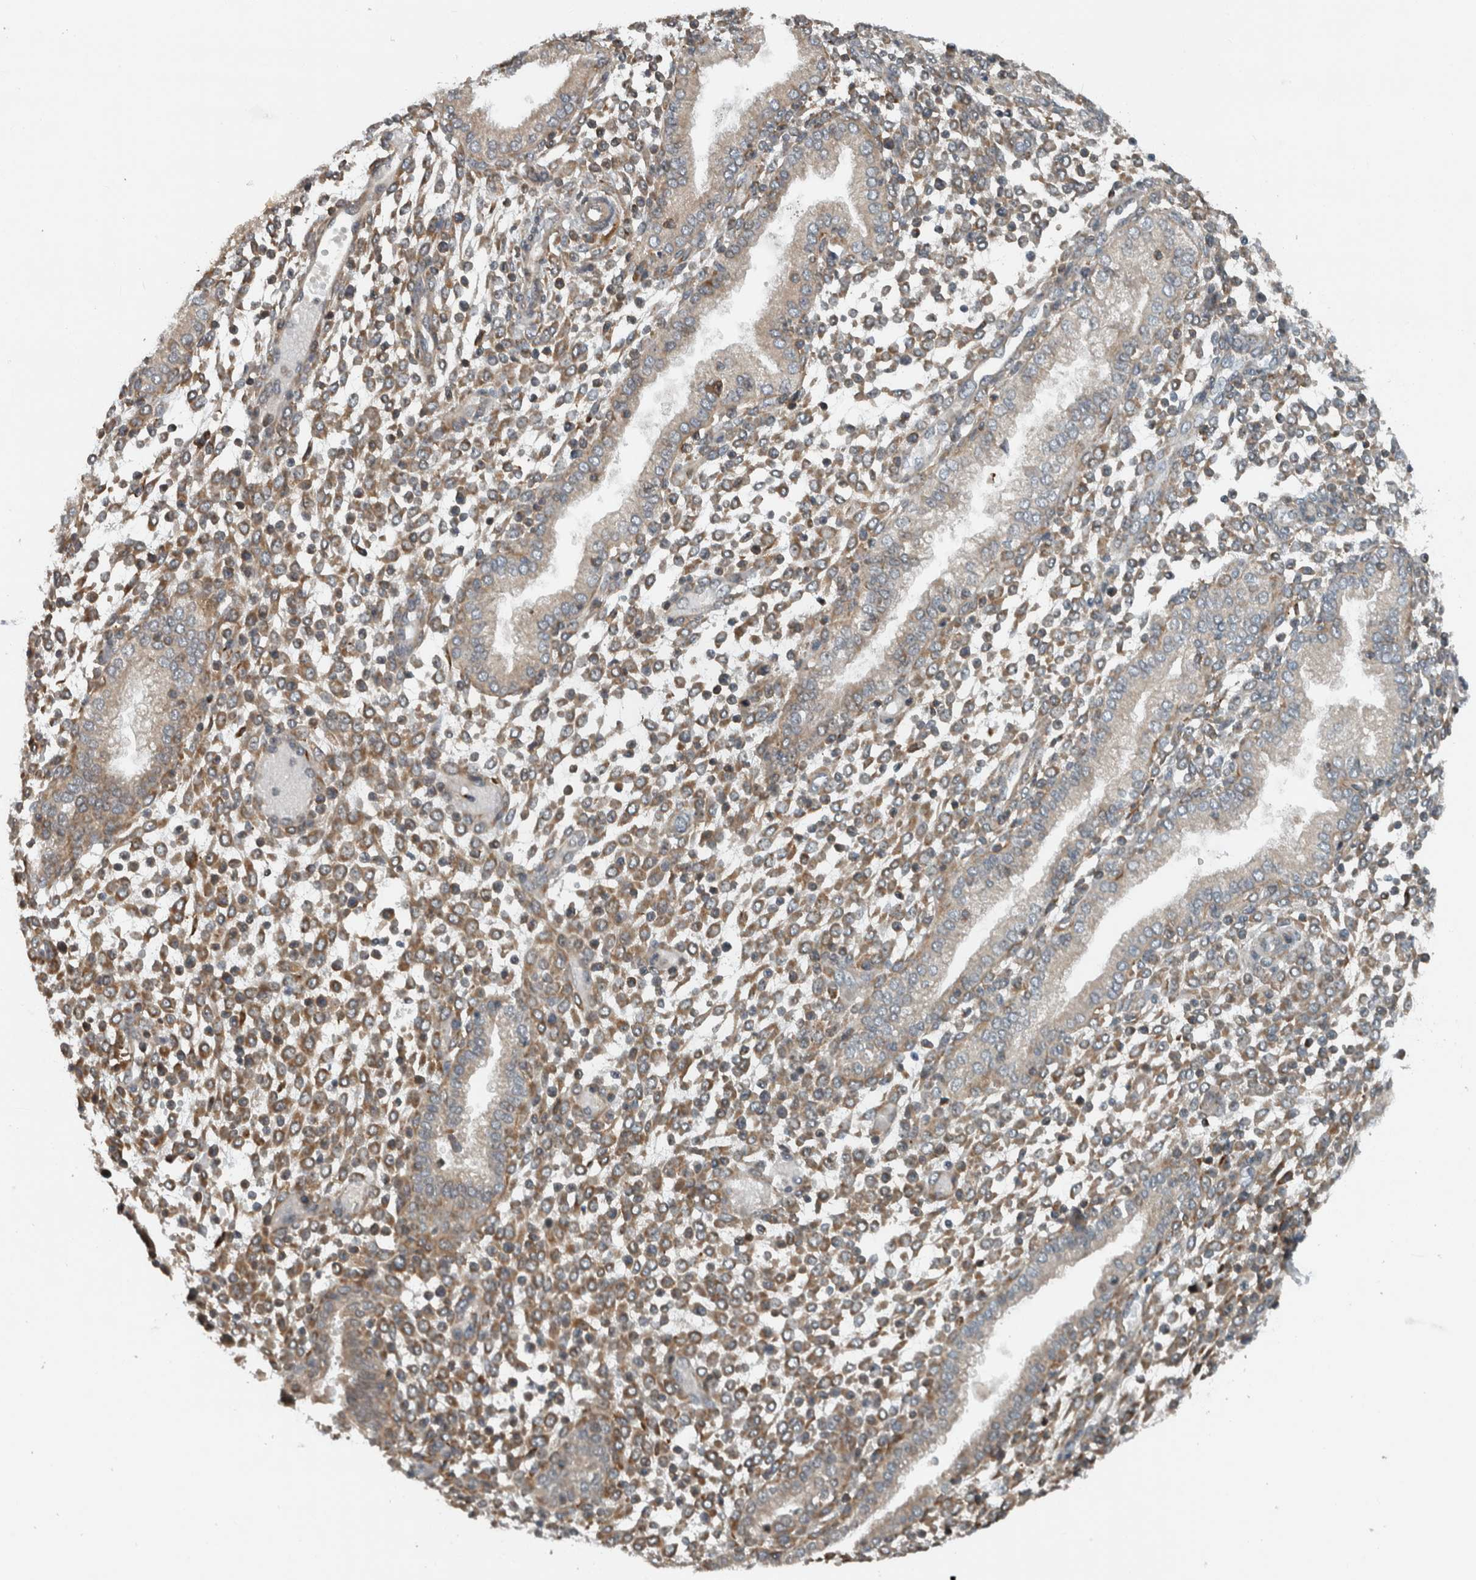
{"staining": {"intensity": "moderate", "quantity": ">75%", "location": "cytoplasmic/membranous"}, "tissue": "endometrium", "cell_type": "Cells in endometrial stroma", "image_type": "normal", "snomed": [{"axis": "morphology", "description": "Normal tissue, NOS"}, {"axis": "topography", "description": "Endometrium"}], "caption": "Endometrium stained with immunohistochemistry reveals moderate cytoplasmic/membranous positivity in about >75% of cells in endometrial stroma.", "gene": "GPR137B", "patient": {"sex": "female", "age": 53}}